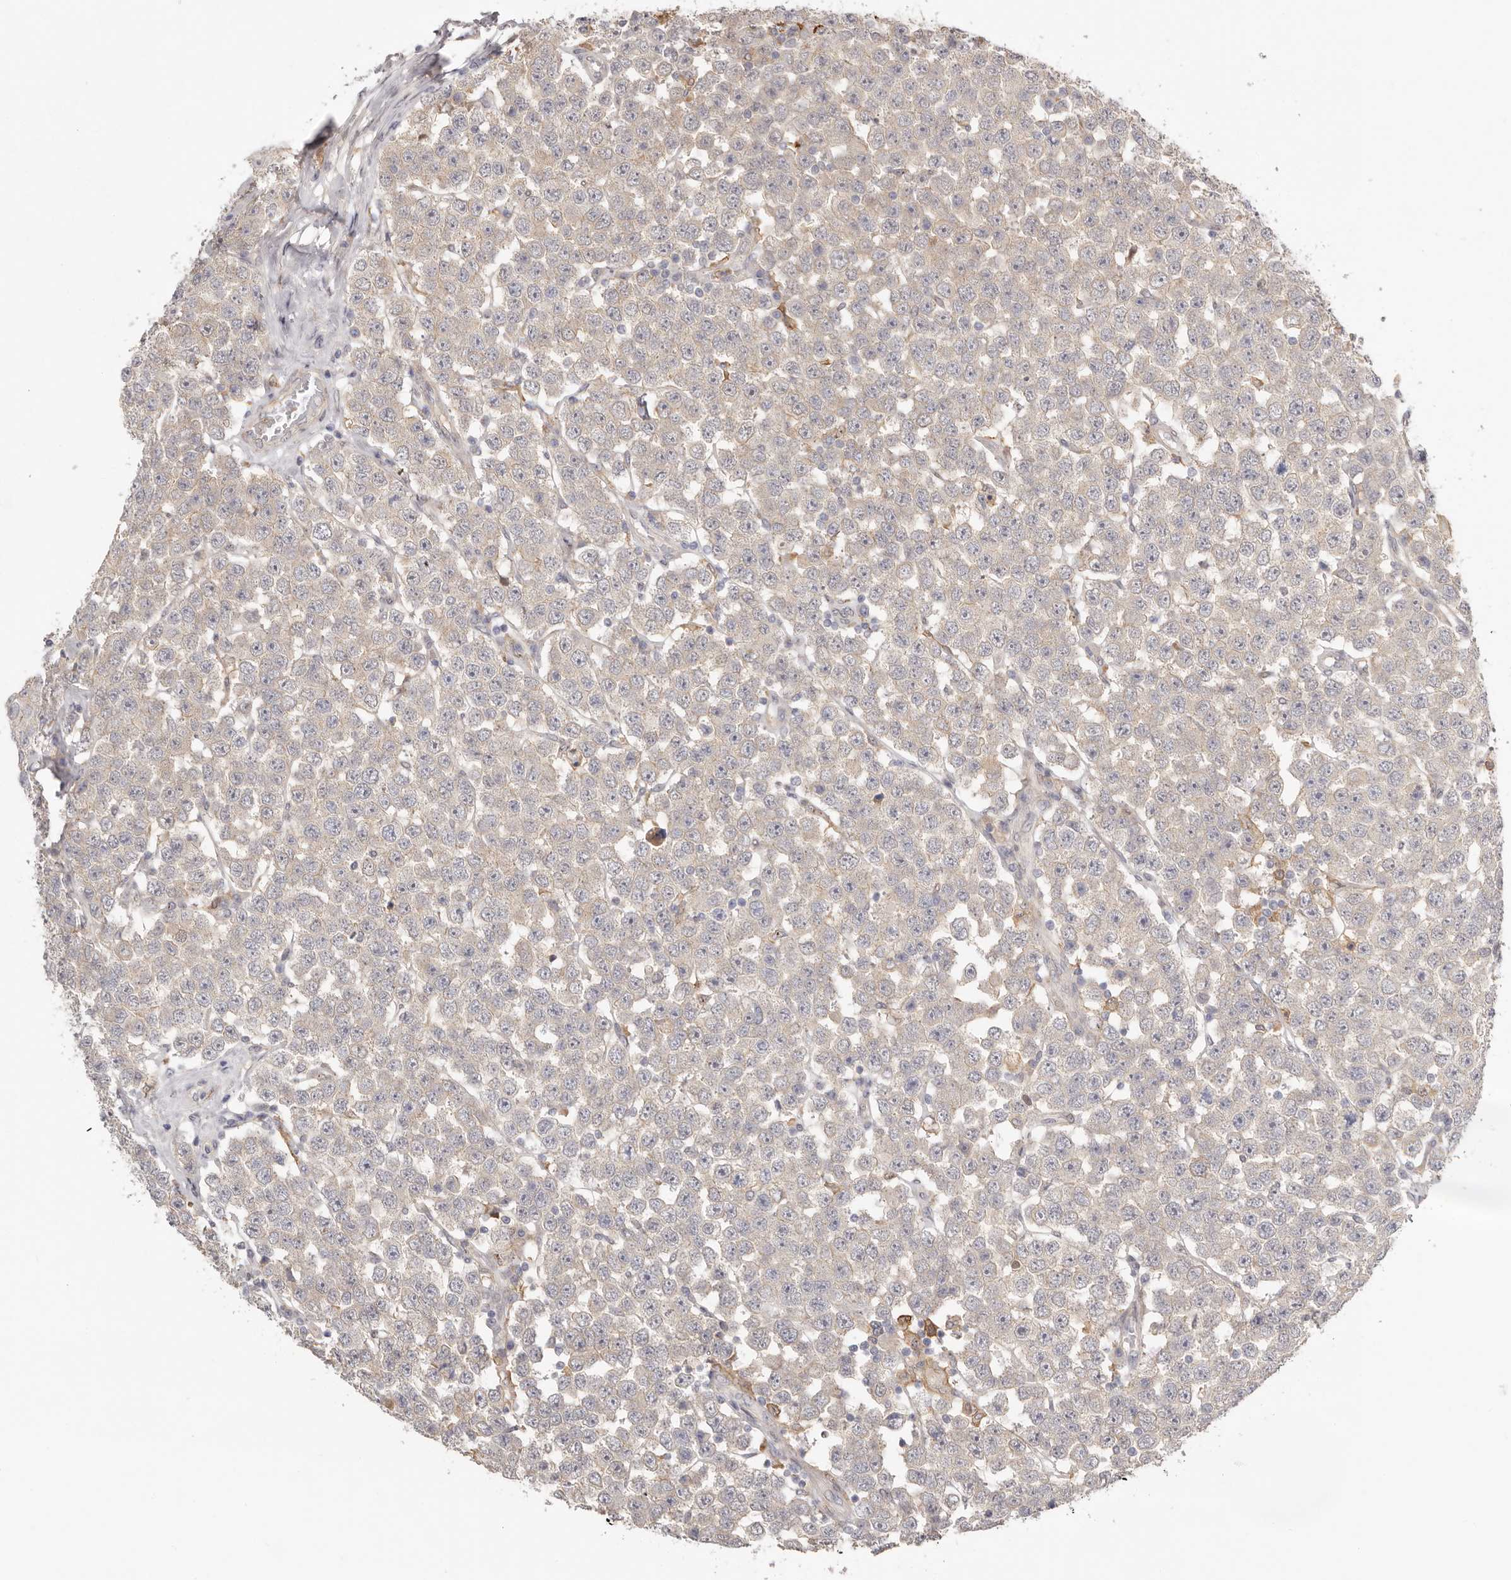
{"staining": {"intensity": "negative", "quantity": "none", "location": "none"}, "tissue": "testis cancer", "cell_type": "Tumor cells", "image_type": "cancer", "snomed": [{"axis": "morphology", "description": "Seminoma, NOS"}, {"axis": "topography", "description": "Testis"}], "caption": "Immunohistochemistry (IHC) micrograph of testis cancer stained for a protein (brown), which displays no staining in tumor cells.", "gene": "MSRB2", "patient": {"sex": "male", "age": 28}}